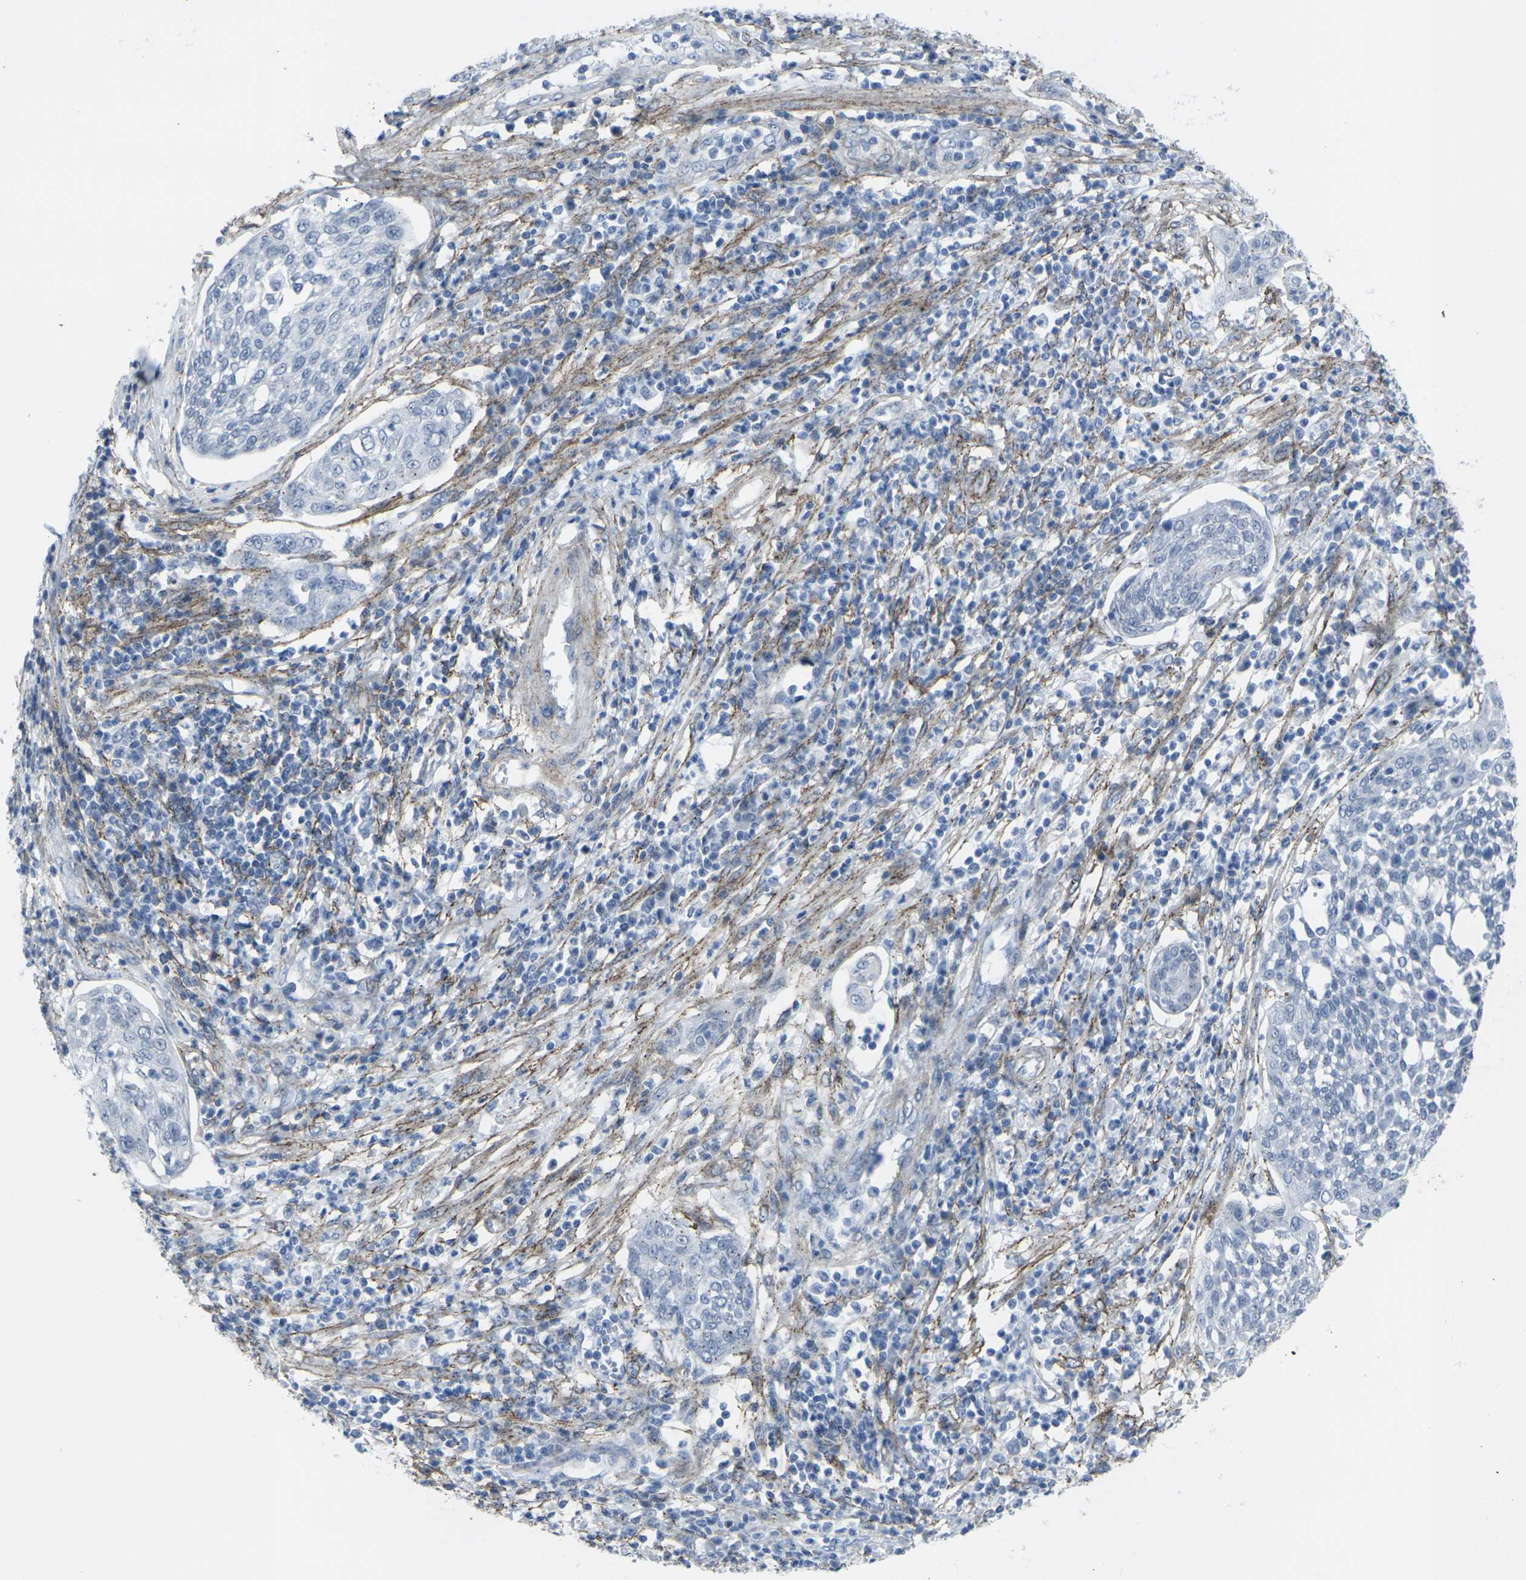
{"staining": {"intensity": "negative", "quantity": "none", "location": "none"}, "tissue": "cervical cancer", "cell_type": "Tumor cells", "image_type": "cancer", "snomed": [{"axis": "morphology", "description": "Squamous cell carcinoma, NOS"}, {"axis": "topography", "description": "Cervix"}], "caption": "Tumor cells are negative for brown protein staining in squamous cell carcinoma (cervical).", "gene": "CDH11", "patient": {"sex": "female", "age": 34}}